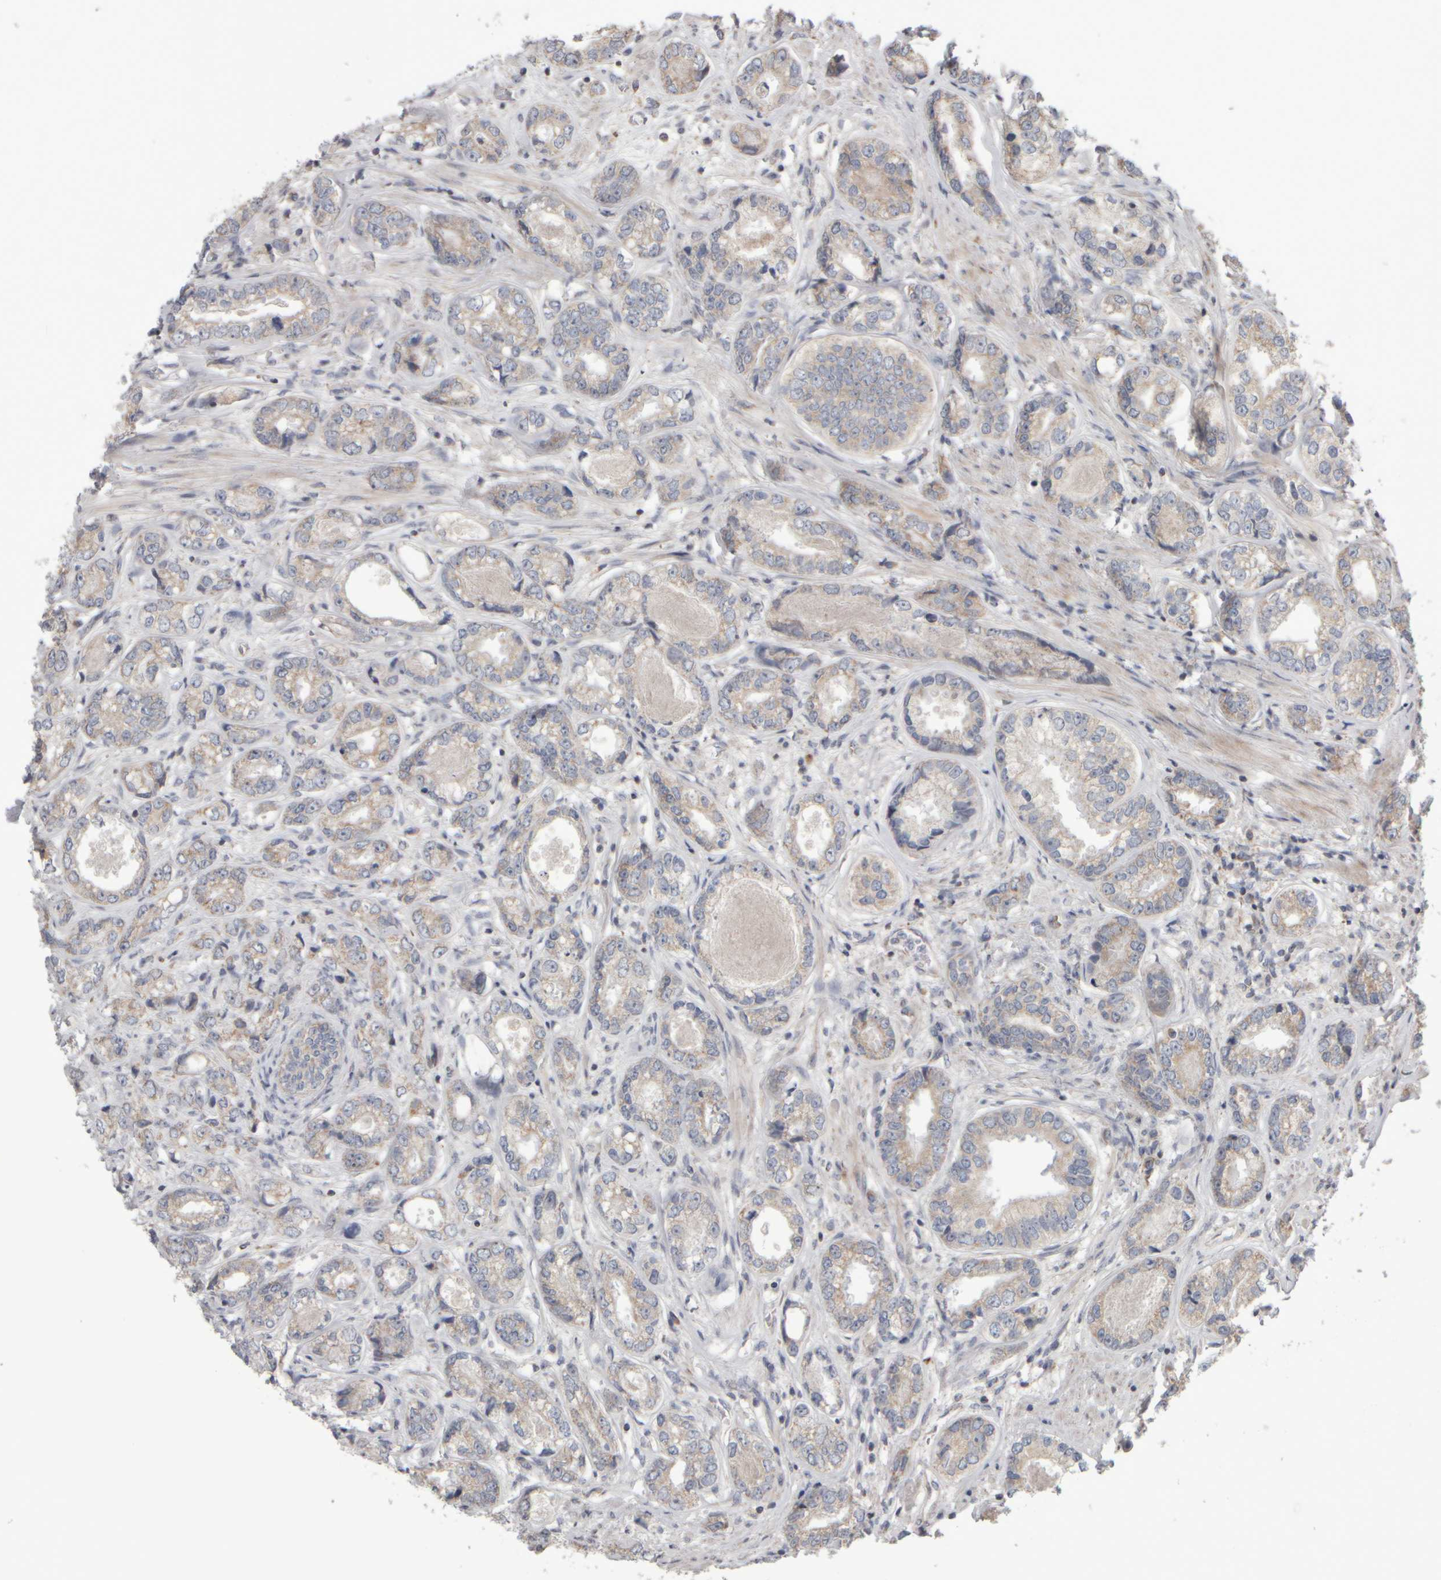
{"staining": {"intensity": "weak", "quantity": "25%-75%", "location": "cytoplasmic/membranous"}, "tissue": "prostate cancer", "cell_type": "Tumor cells", "image_type": "cancer", "snomed": [{"axis": "morphology", "description": "Adenocarcinoma, High grade"}, {"axis": "topography", "description": "Prostate"}], "caption": "The histopathology image shows immunohistochemical staining of prostate high-grade adenocarcinoma. There is weak cytoplasmic/membranous staining is identified in about 25%-75% of tumor cells. The protein of interest is stained brown, and the nuclei are stained in blue (DAB IHC with brightfield microscopy, high magnification).", "gene": "SCO1", "patient": {"sex": "male", "age": 61}}